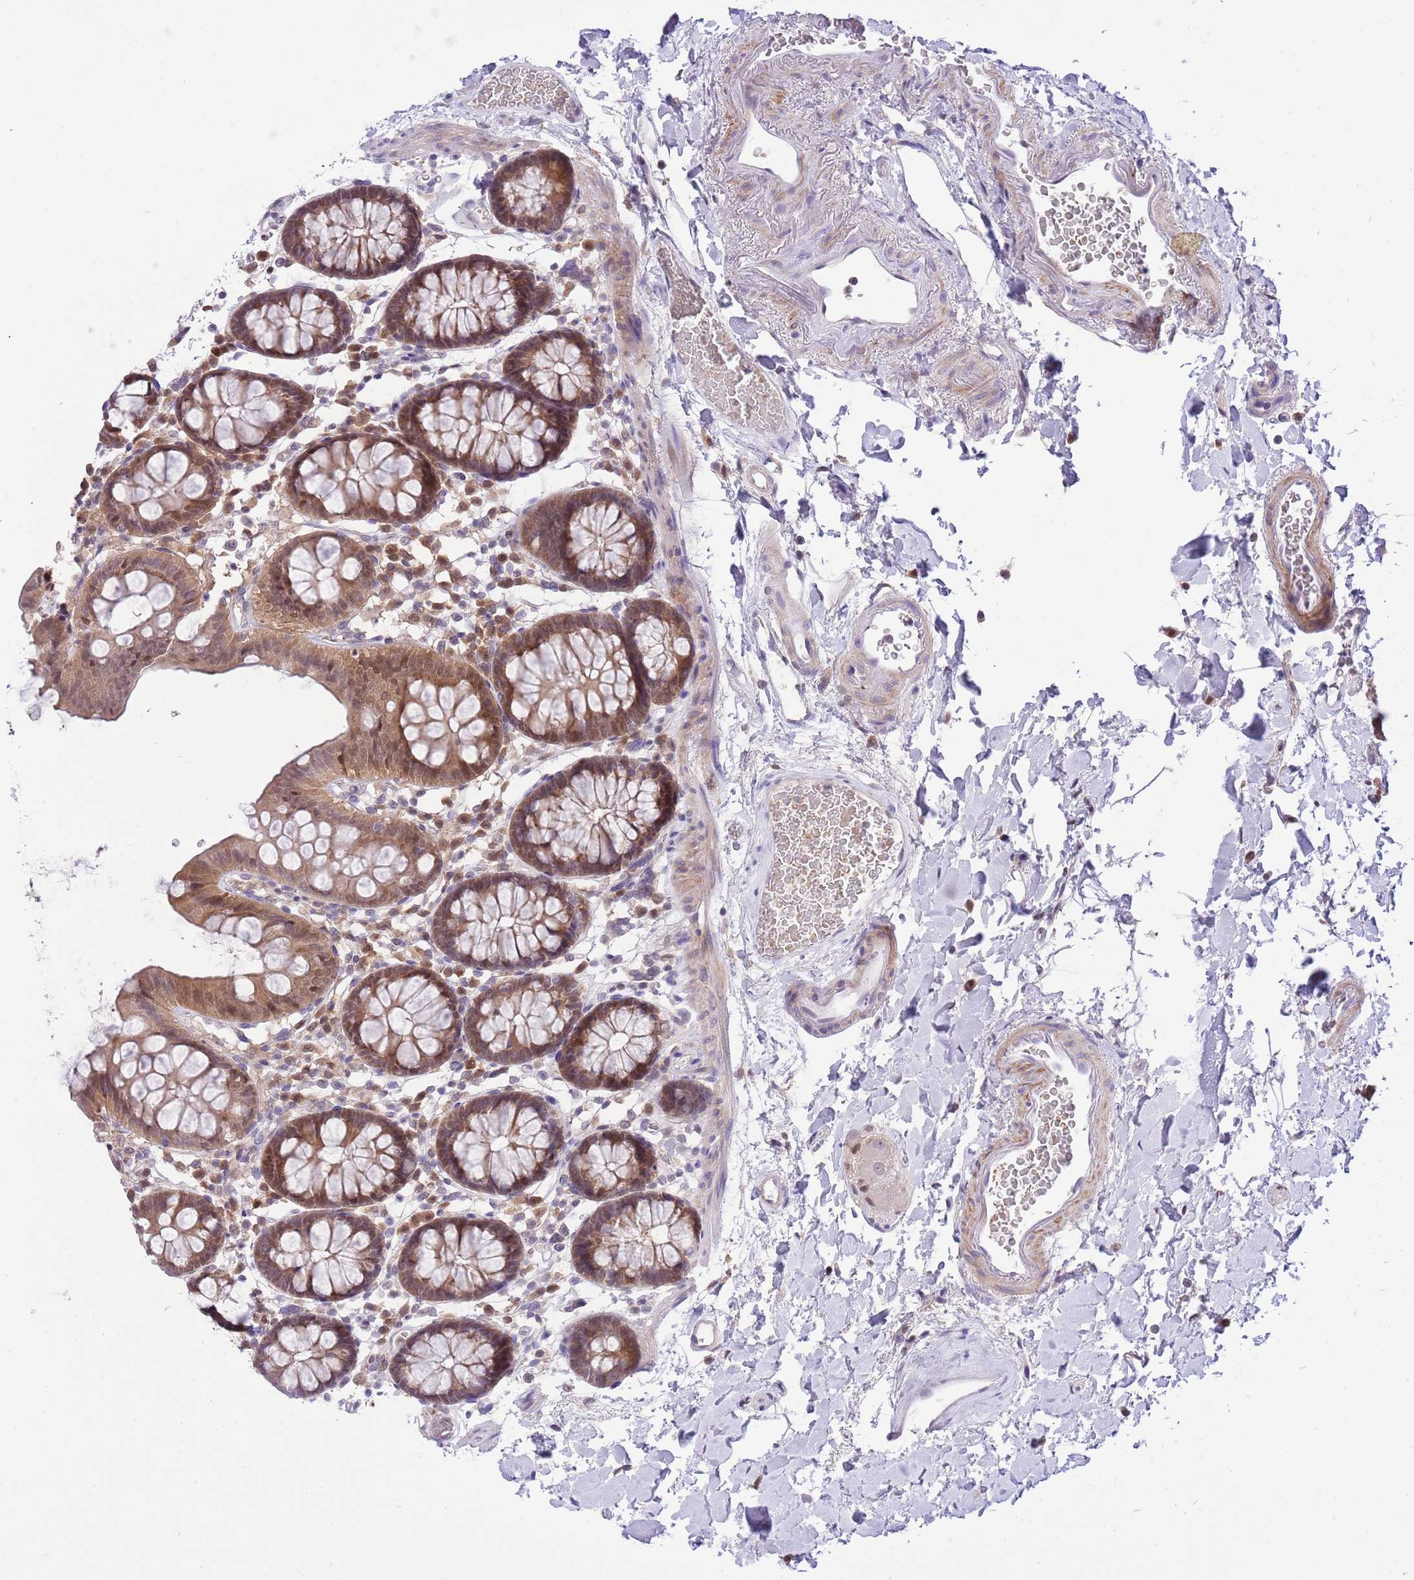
{"staining": {"intensity": "negative", "quantity": "none", "location": "none"}, "tissue": "colon", "cell_type": "Endothelial cells", "image_type": "normal", "snomed": [{"axis": "morphology", "description": "Normal tissue, NOS"}, {"axis": "topography", "description": "Colon"}], "caption": "IHC histopathology image of normal colon stained for a protein (brown), which displays no staining in endothelial cells. Brightfield microscopy of immunohistochemistry (IHC) stained with DAB (brown) and hematoxylin (blue), captured at high magnification.", "gene": "GALK2", "patient": {"sex": "male", "age": 75}}